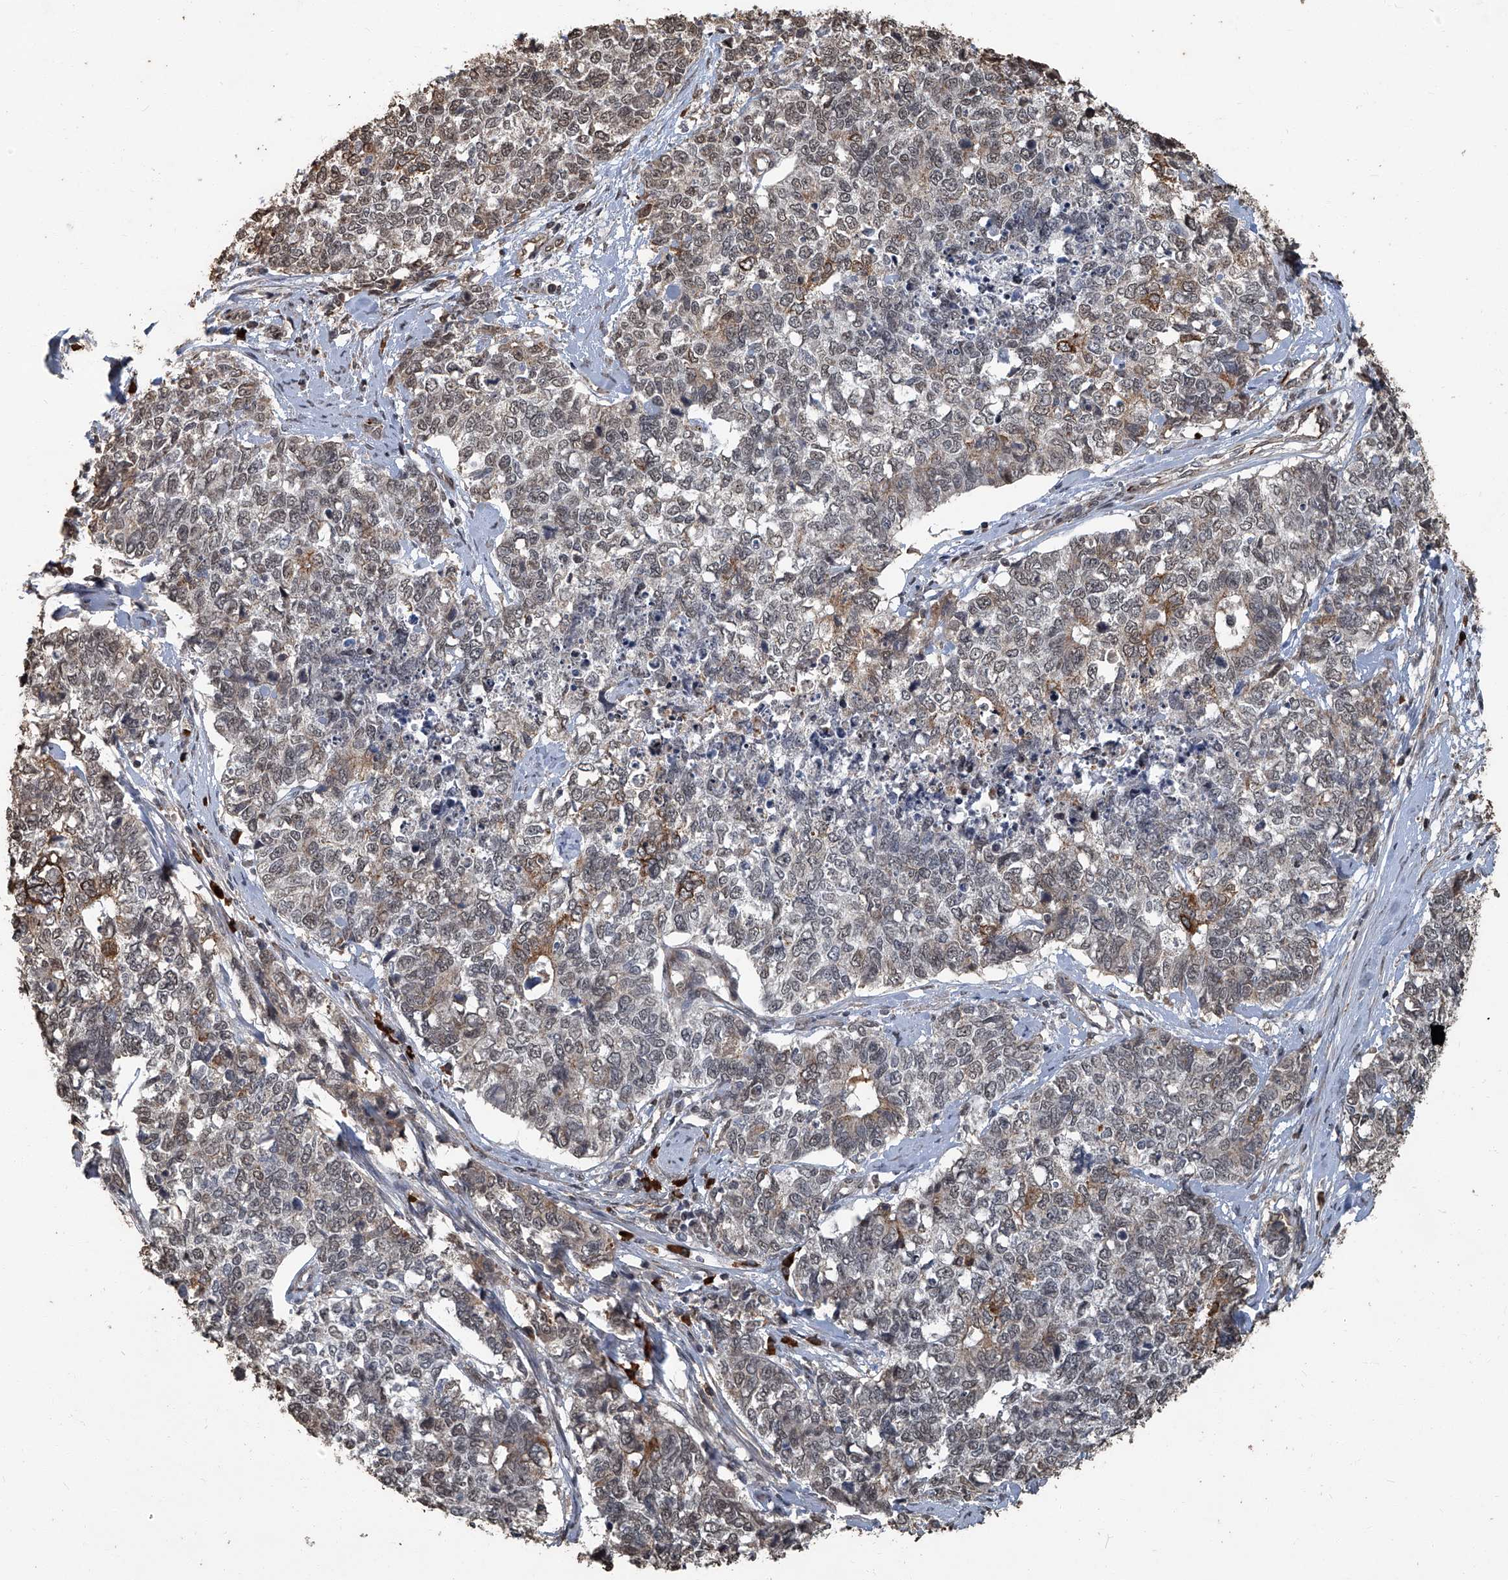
{"staining": {"intensity": "moderate", "quantity": "<25%", "location": "cytoplasmic/membranous,nuclear"}, "tissue": "cervical cancer", "cell_type": "Tumor cells", "image_type": "cancer", "snomed": [{"axis": "morphology", "description": "Squamous cell carcinoma, NOS"}, {"axis": "topography", "description": "Cervix"}], "caption": "A brown stain highlights moderate cytoplasmic/membranous and nuclear positivity of a protein in human cervical cancer tumor cells. (DAB IHC with brightfield microscopy, high magnification).", "gene": "GPR132", "patient": {"sex": "female", "age": 63}}